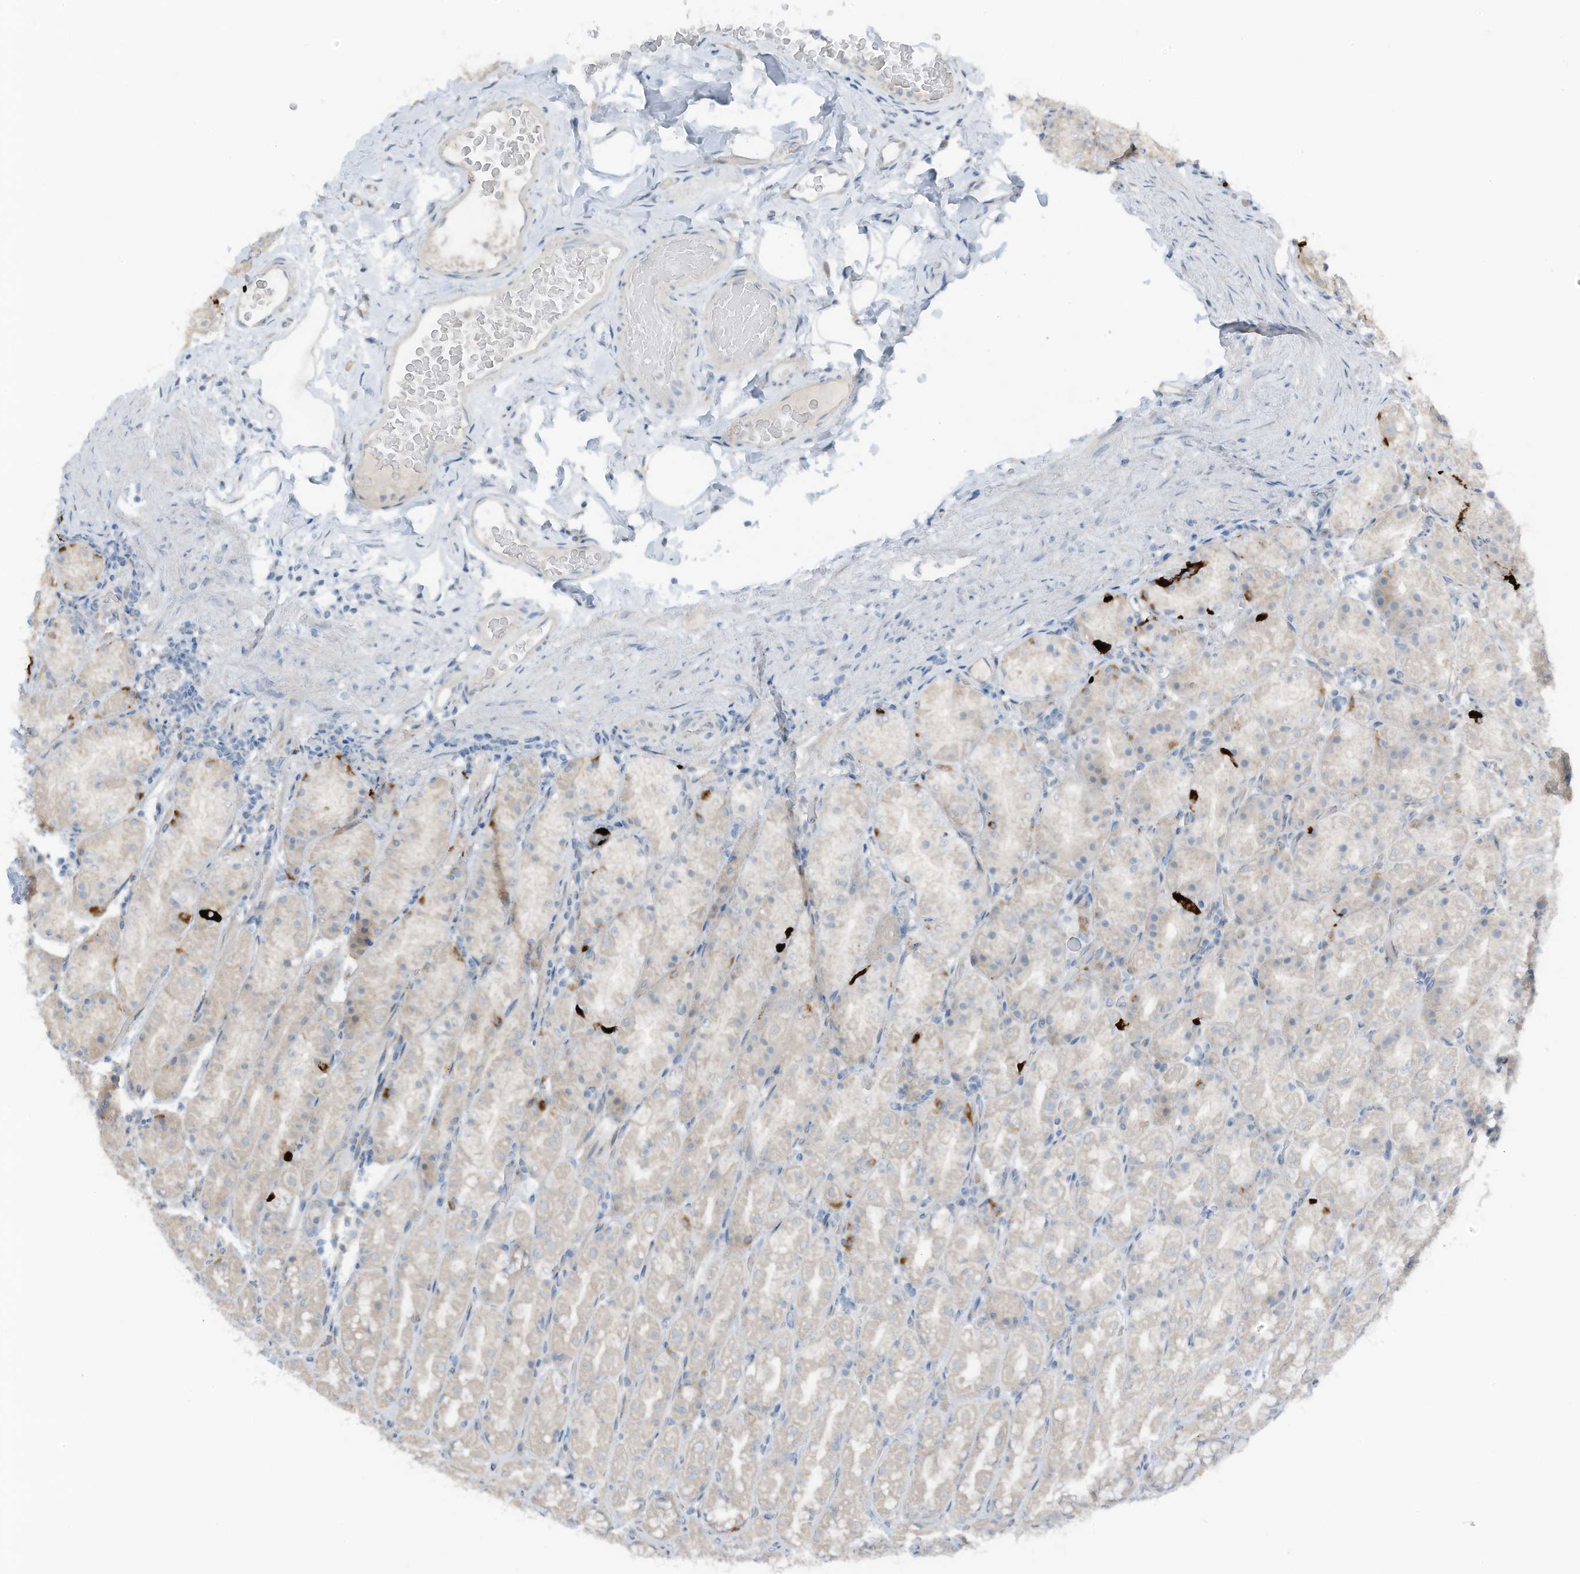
{"staining": {"intensity": "negative", "quantity": "none", "location": "none"}, "tissue": "stomach", "cell_type": "Glandular cells", "image_type": "normal", "snomed": [{"axis": "morphology", "description": "Normal tissue, NOS"}, {"axis": "topography", "description": "Stomach, upper"}], "caption": "Immunohistochemistry image of benign stomach stained for a protein (brown), which exhibits no staining in glandular cells.", "gene": "ARHGEF33", "patient": {"sex": "male", "age": 68}}